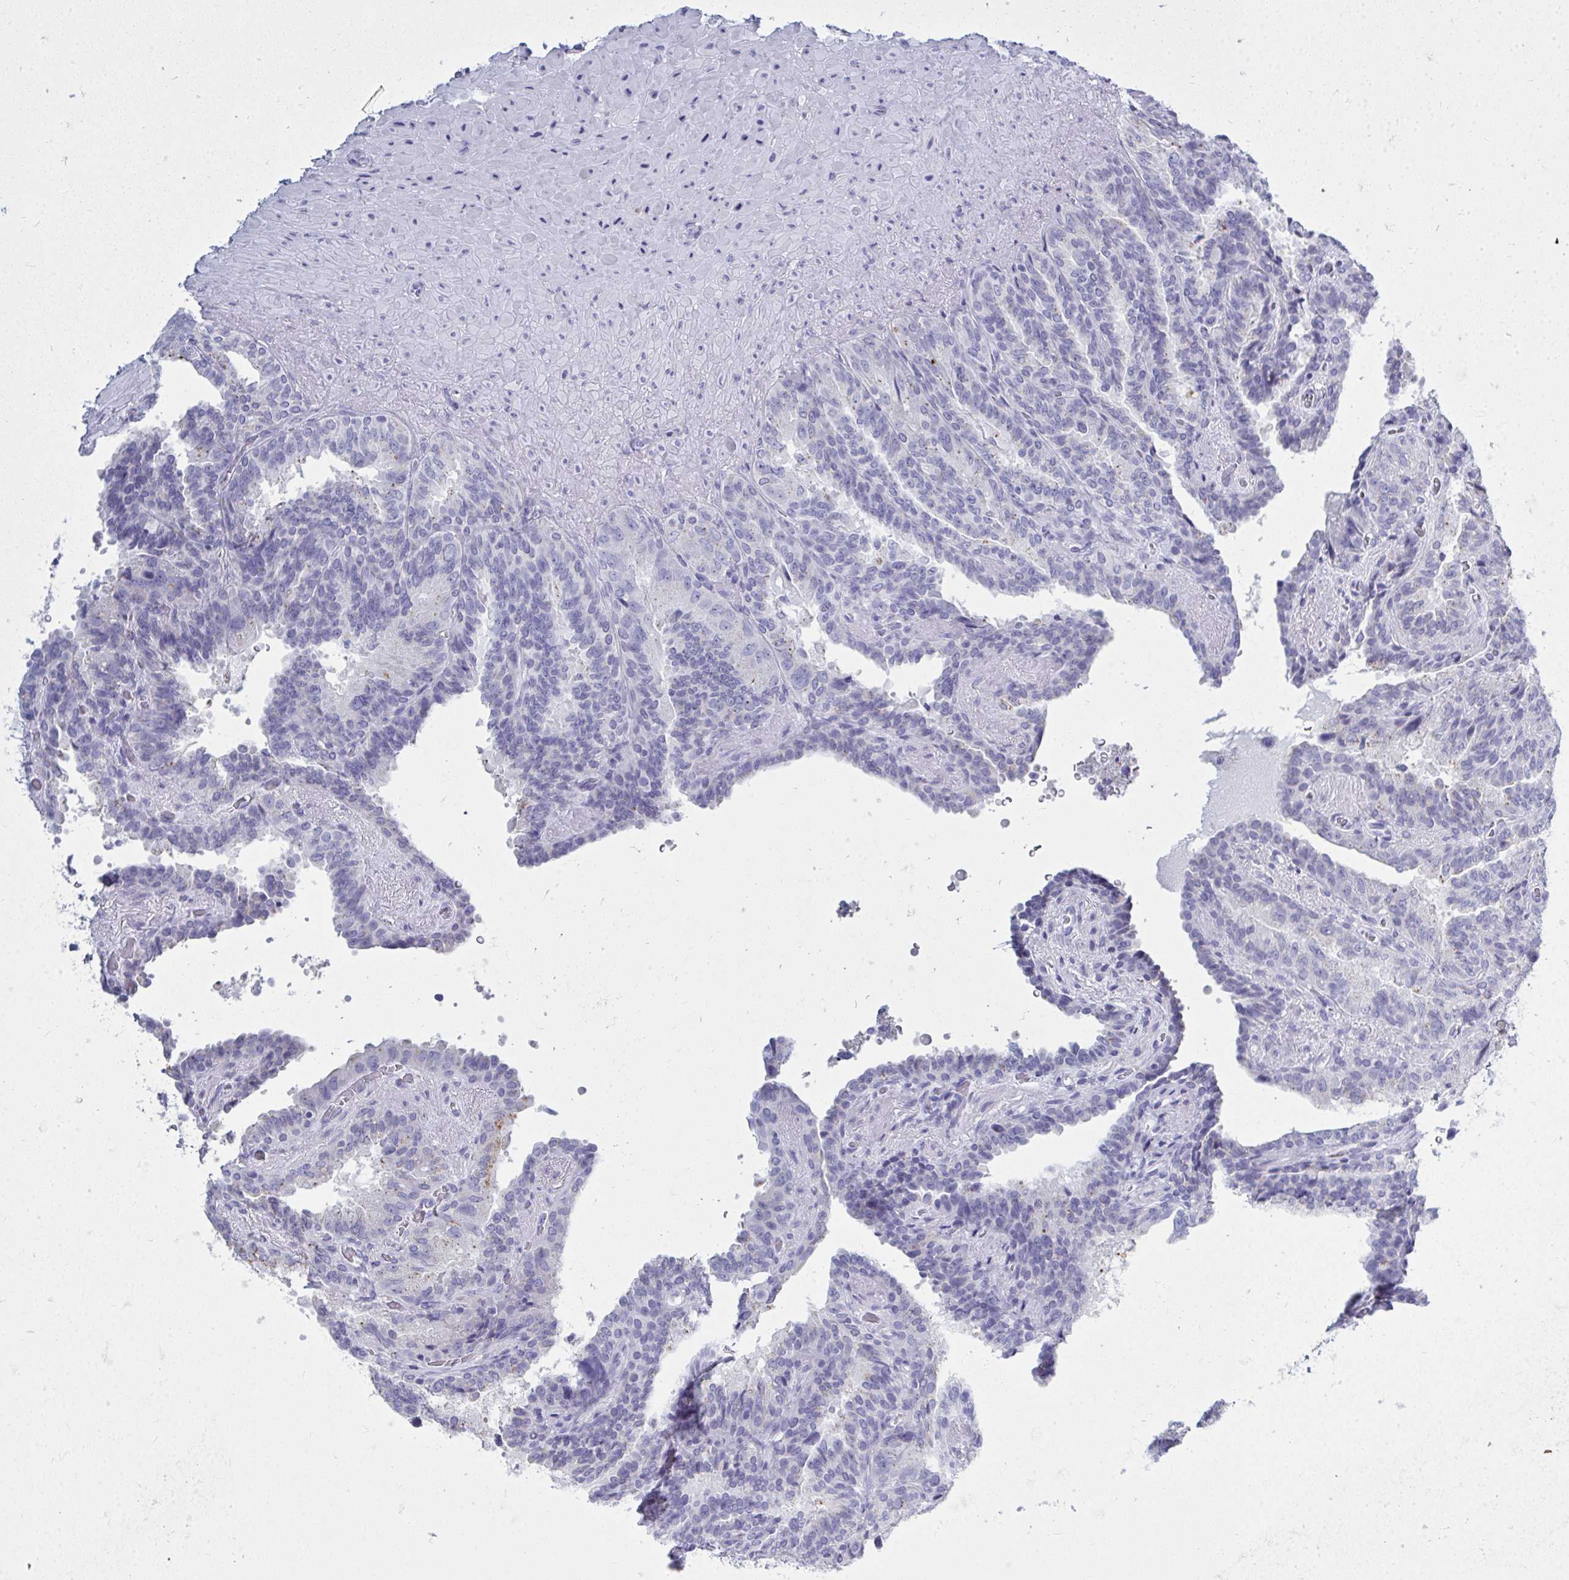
{"staining": {"intensity": "negative", "quantity": "none", "location": "none"}, "tissue": "seminal vesicle", "cell_type": "Glandular cells", "image_type": "normal", "snomed": [{"axis": "morphology", "description": "Normal tissue, NOS"}, {"axis": "topography", "description": "Seminal veicle"}], "caption": "The image demonstrates no significant staining in glandular cells of seminal vesicle.", "gene": "QDPR", "patient": {"sex": "male", "age": 60}}